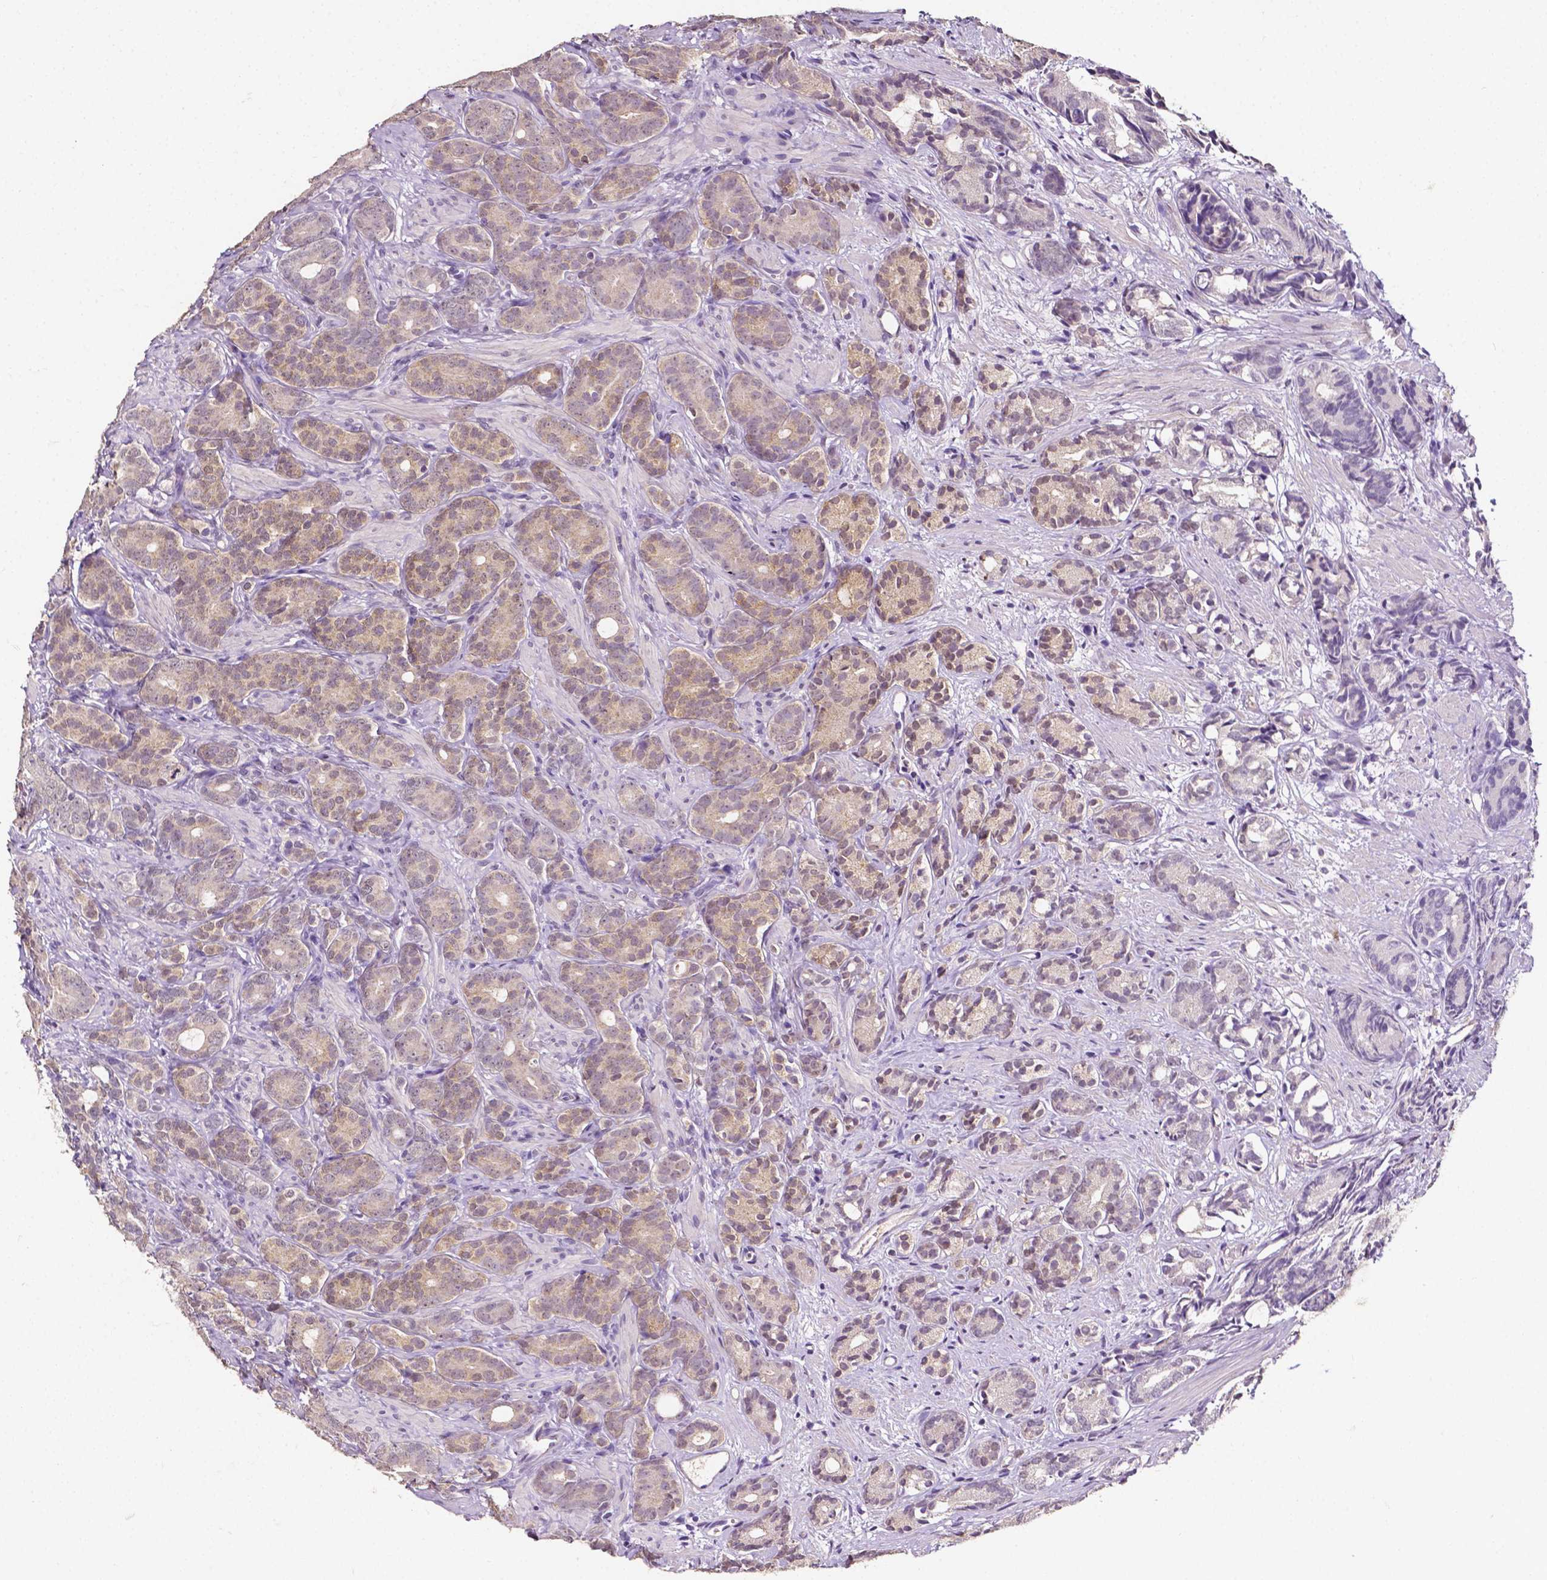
{"staining": {"intensity": "weak", "quantity": ">75%", "location": "cytoplasmic/membranous"}, "tissue": "prostate cancer", "cell_type": "Tumor cells", "image_type": "cancer", "snomed": [{"axis": "morphology", "description": "Adenocarcinoma, High grade"}, {"axis": "topography", "description": "Prostate"}], "caption": "Adenocarcinoma (high-grade) (prostate) stained with a protein marker reveals weak staining in tumor cells.", "gene": "PSAT1", "patient": {"sex": "male", "age": 84}}